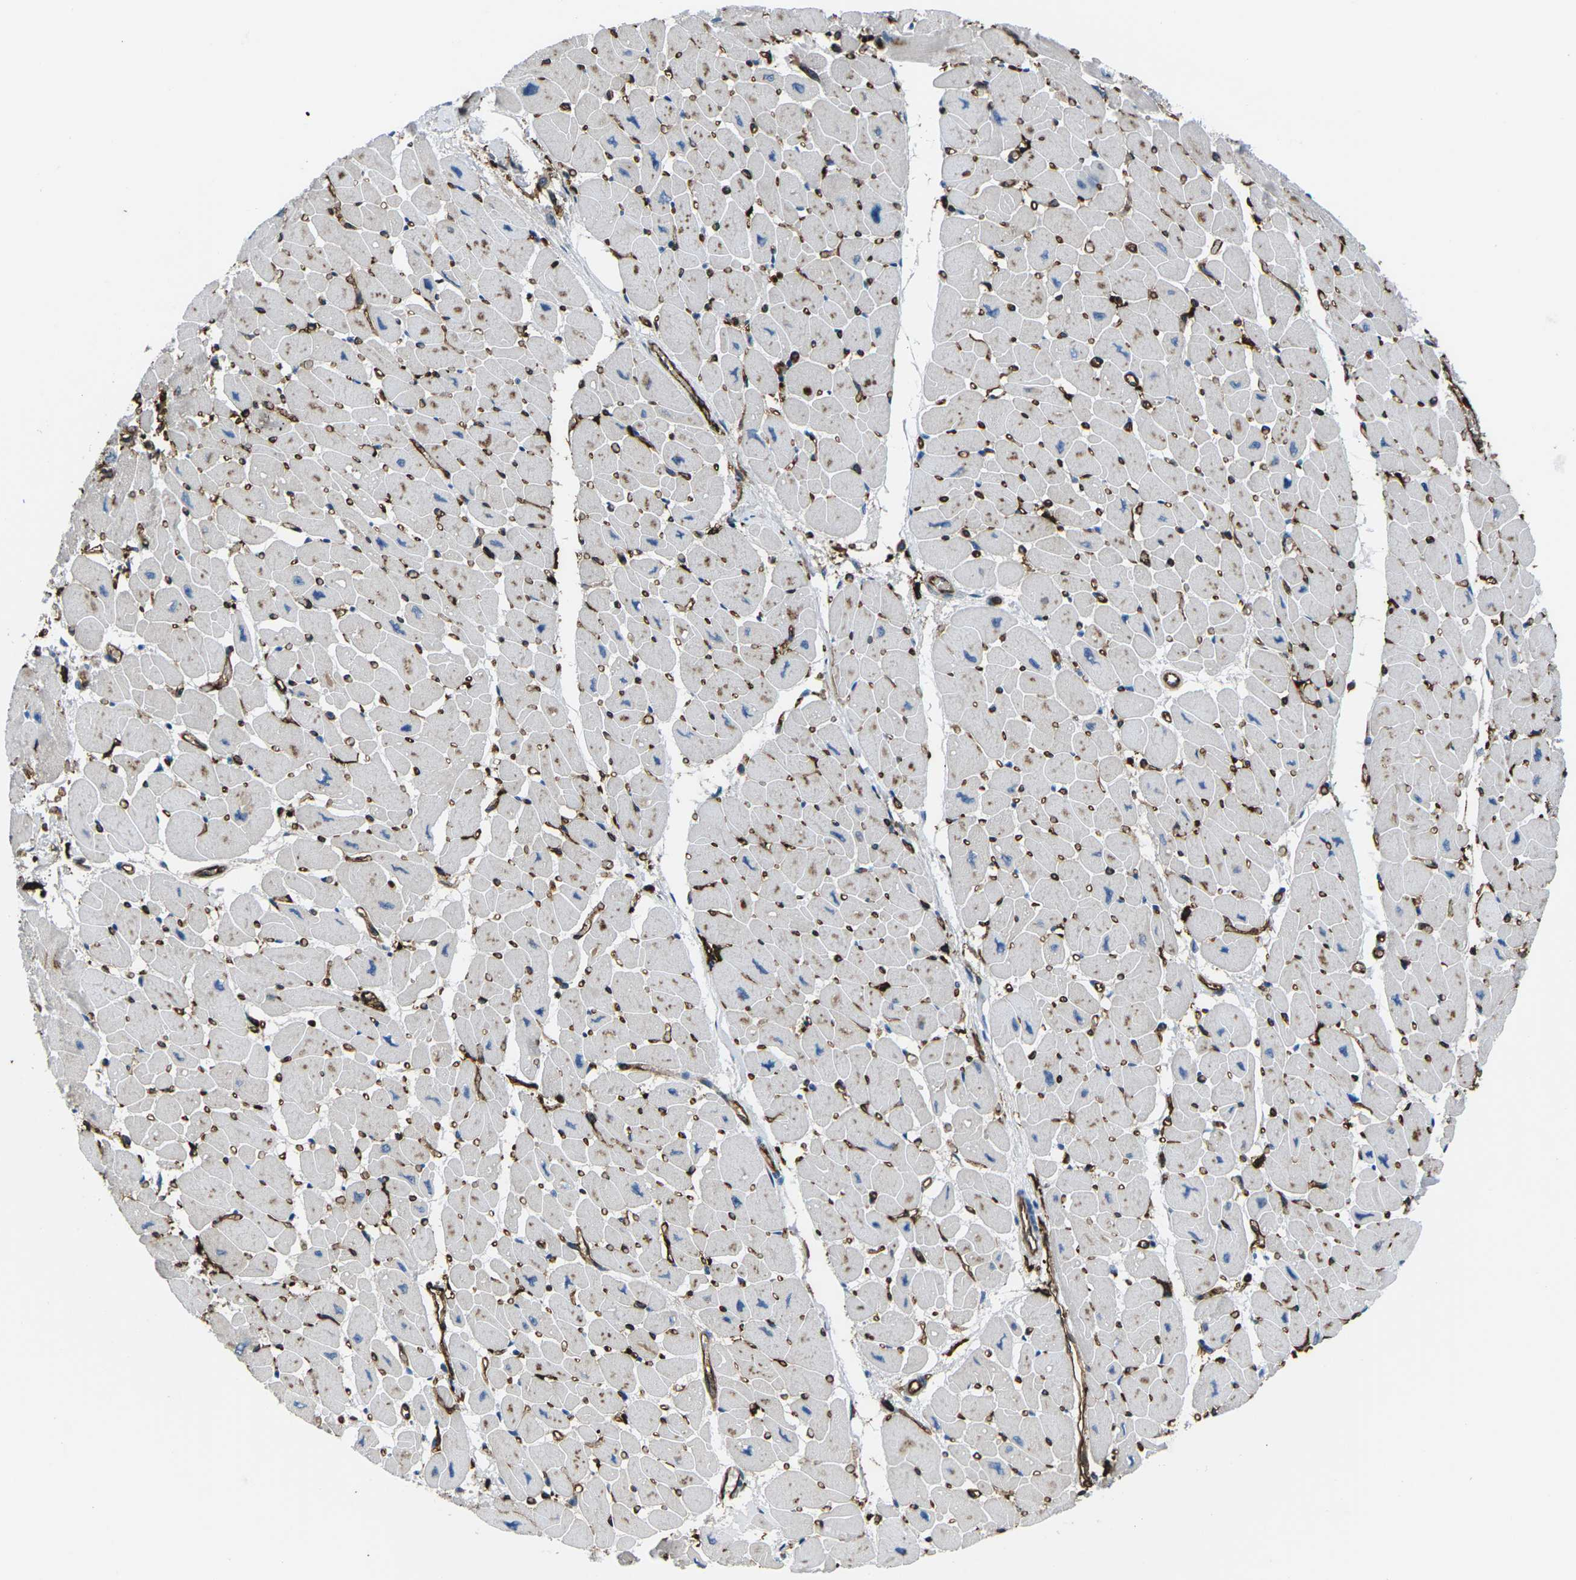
{"staining": {"intensity": "negative", "quantity": "none", "location": "none"}, "tissue": "heart muscle", "cell_type": "Cardiomyocytes", "image_type": "normal", "snomed": [{"axis": "morphology", "description": "Normal tissue, NOS"}, {"axis": "topography", "description": "Heart"}], "caption": "Human heart muscle stained for a protein using IHC demonstrates no expression in cardiomyocytes.", "gene": "PTPN1", "patient": {"sex": "female", "age": 54}}